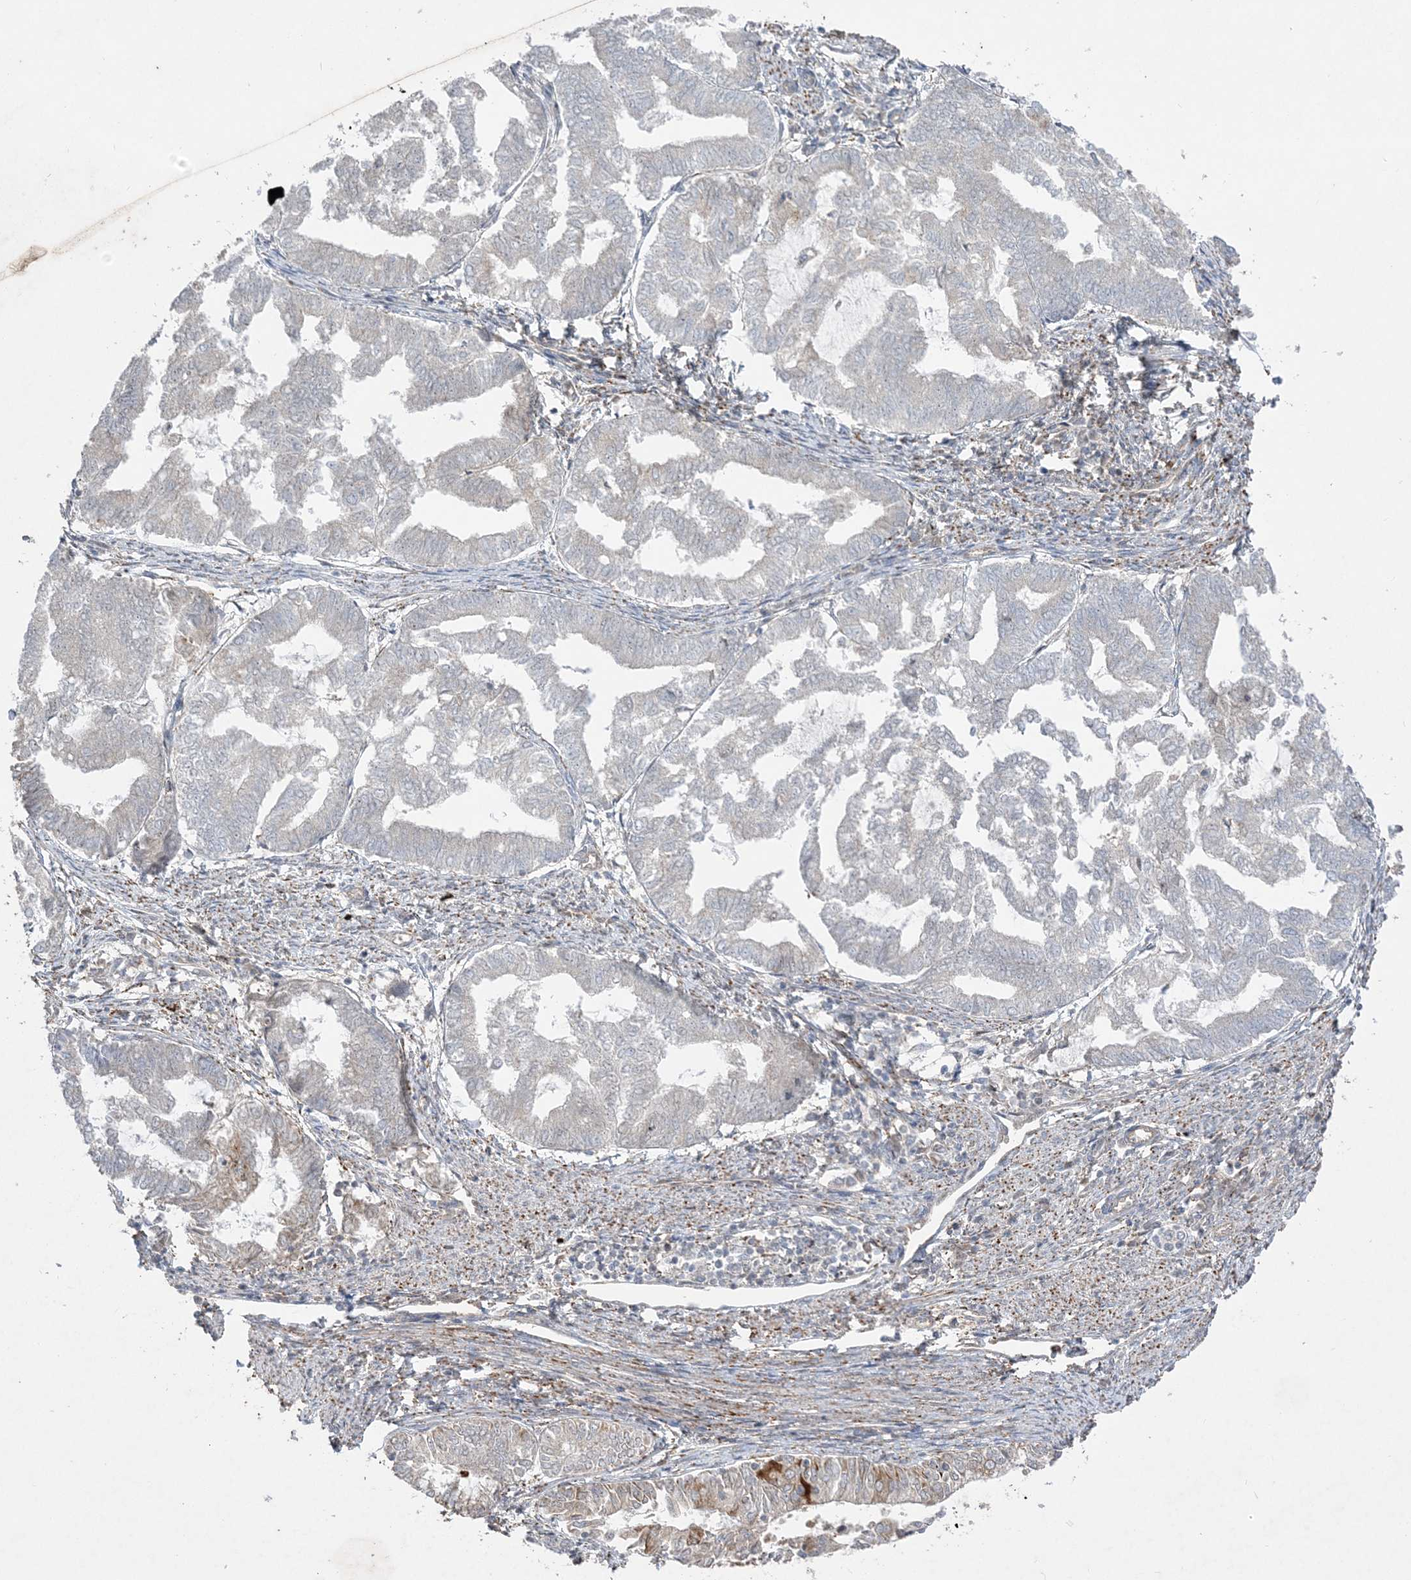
{"staining": {"intensity": "negative", "quantity": "none", "location": "none"}, "tissue": "endometrial cancer", "cell_type": "Tumor cells", "image_type": "cancer", "snomed": [{"axis": "morphology", "description": "Adenocarcinoma, NOS"}, {"axis": "topography", "description": "Endometrium"}], "caption": "Protein analysis of endometrial adenocarcinoma reveals no significant staining in tumor cells.", "gene": "INPP1", "patient": {"sex": "female", "age": 79}}